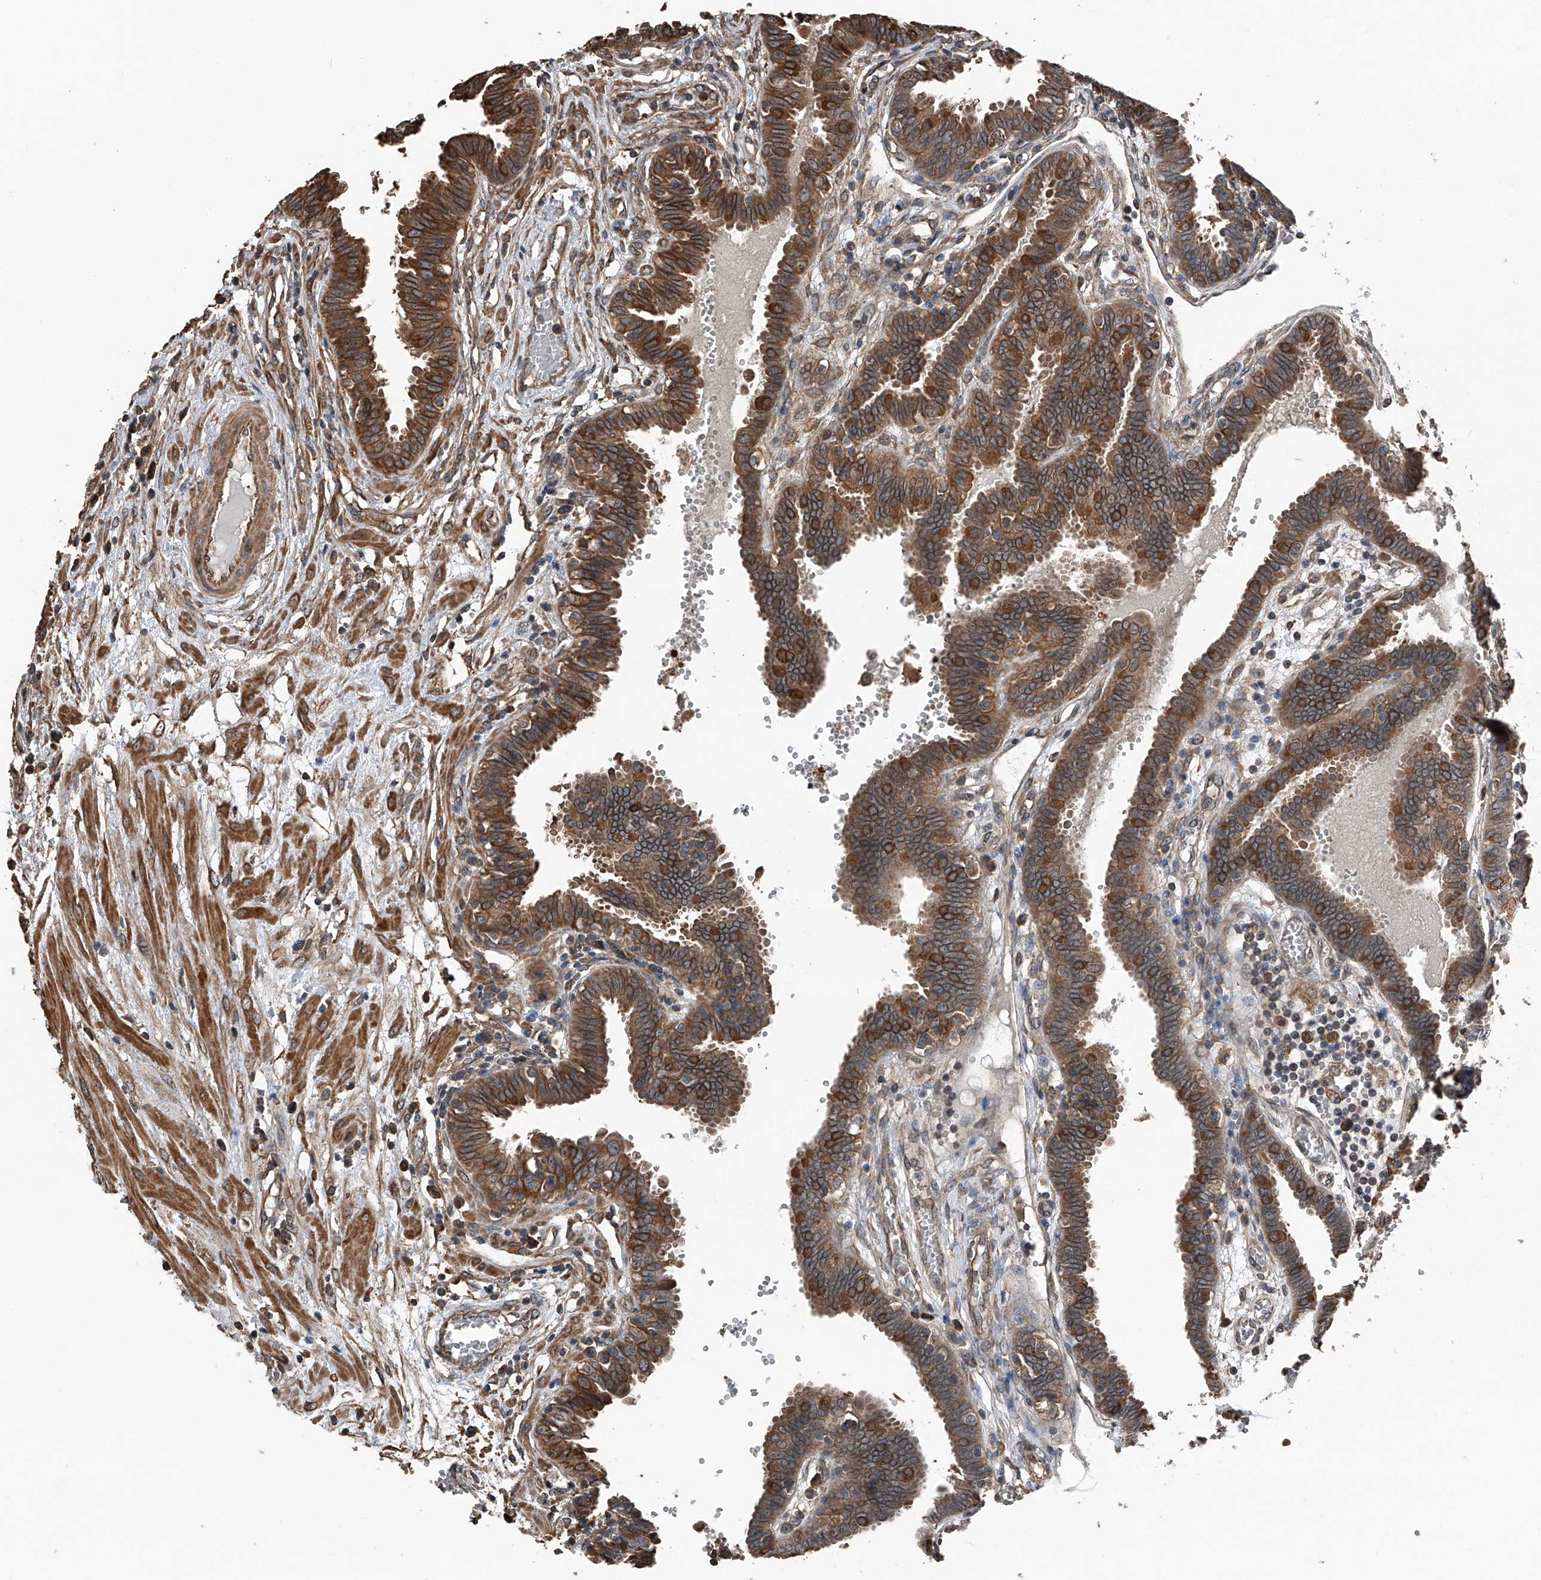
{"staining": {"intensity": "strong", "quantity": ">75%", "location": "cytoplasmic/membranous"}, "tissue": "fallopian tube", "cell_type": "Glandular cells", "image_type": "normal", "snomed": [{"axis": "morphology", "description": "Normal tissue, NOS"}, {"axis": "topography", "description": "Fallopian tube"}, {"axis": "topography", "description": "Placenta"}], "caption": "Protein staining displays strong cytoplasmic/membranous positivity in approximately >75% of glandular cells in unremarkable fallopian tube. Nuclei are stained in blue.", "gene": "KCNJ2", "patient": {"sex": "female", "age": 32}}